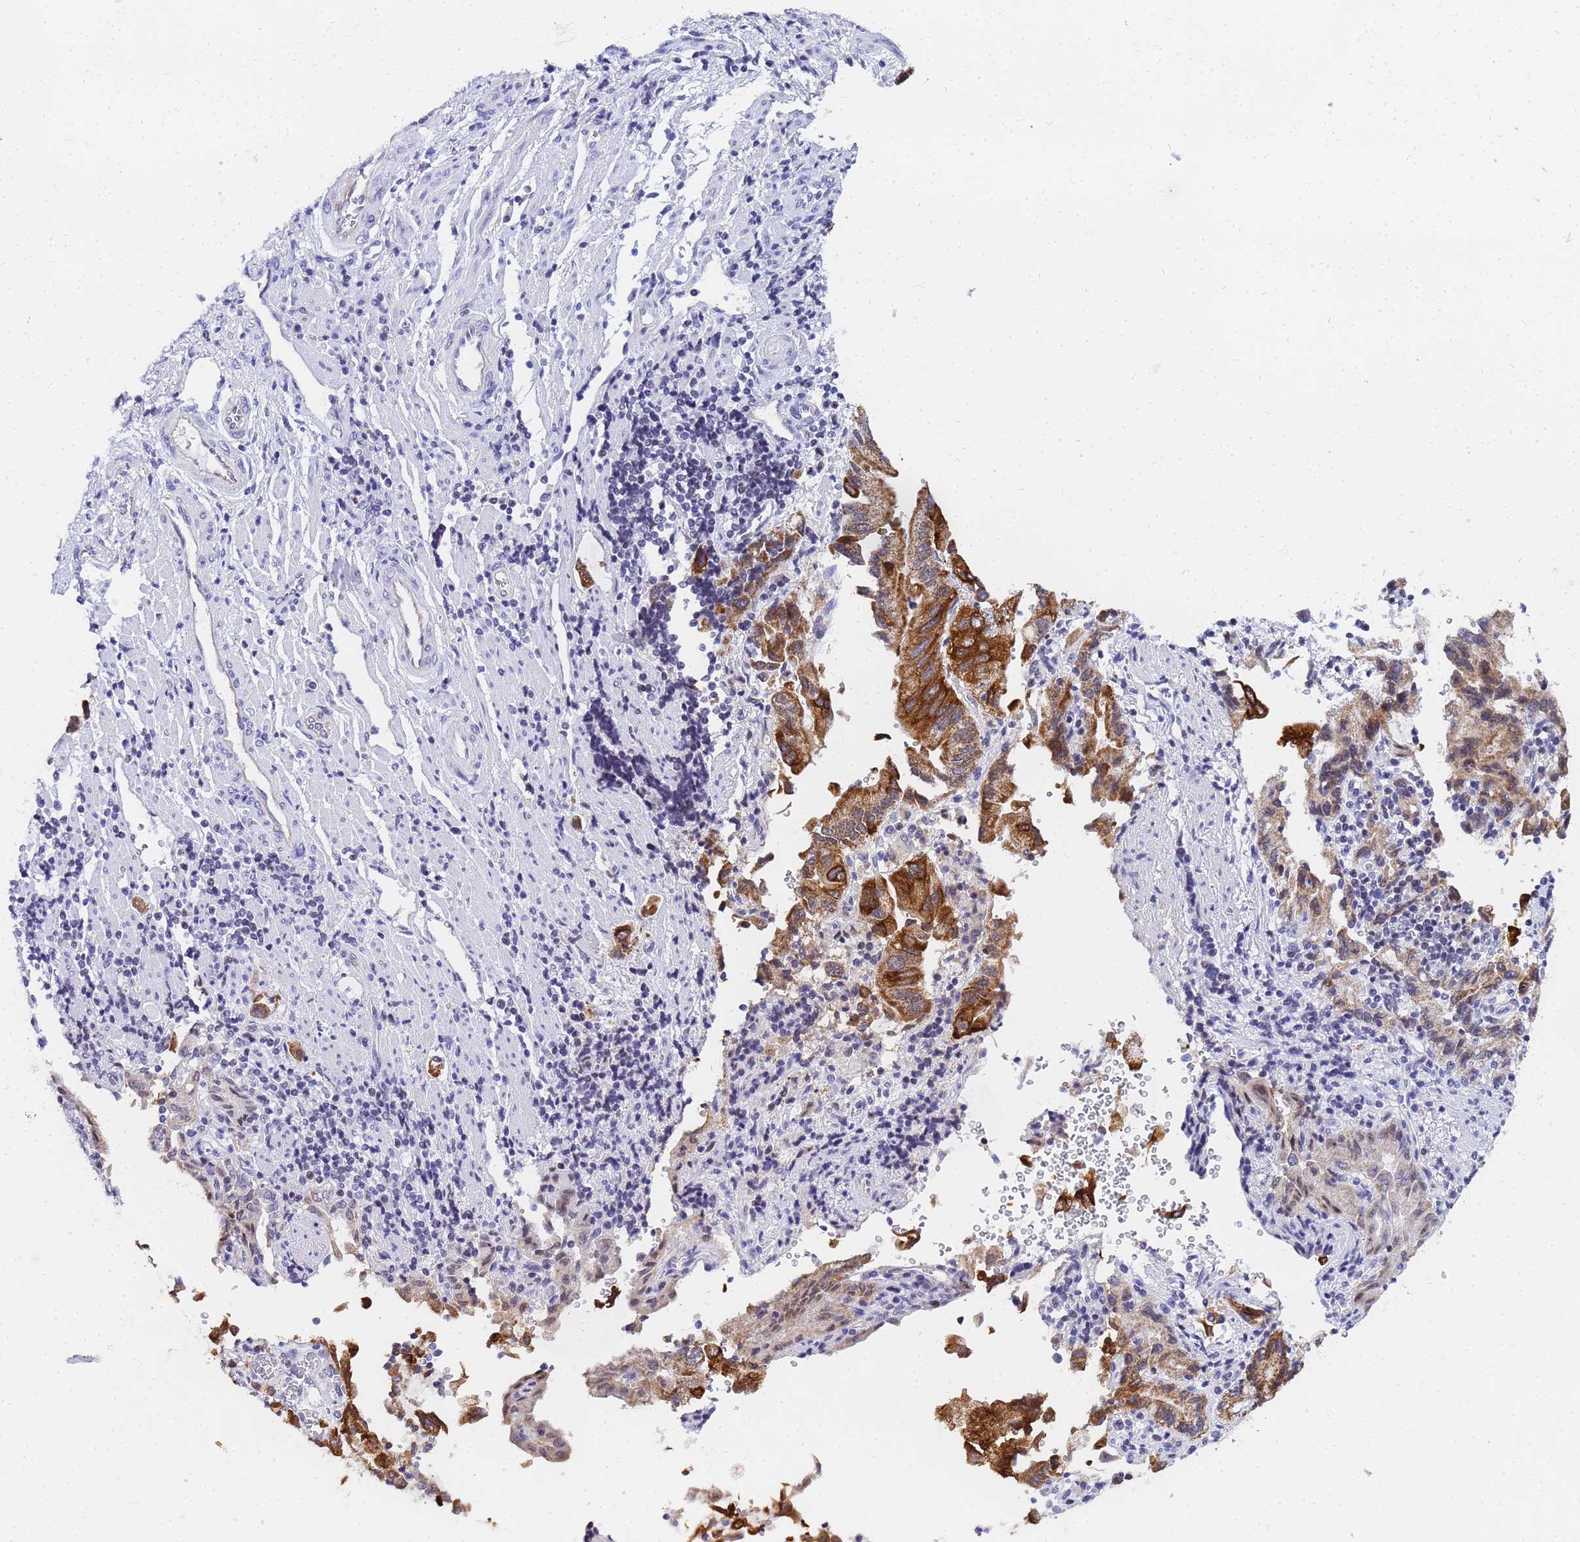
{"staining": {"intensity": "moderate", "quantity": ">75%", "location": "cytoplasmic/membranous"}, "tissue": "stomach cancer", "cell_type": "Tumor cells", "image_type": "cancer", "snomed": [{"axis": "morphology", "description": "Adenocarcinoma, NOS"}, {"axis": "topography", "description": "Stomach"}], "caption": "There is medium levels of moderate cytoplasmic/membranous positivity in tumor cells of stomach adenocarcinoma, as demonstrated by immunohistochemical staining (brown color).", "gene": "CKMT1A", "patient": {"sex": "male", "age": 62}}